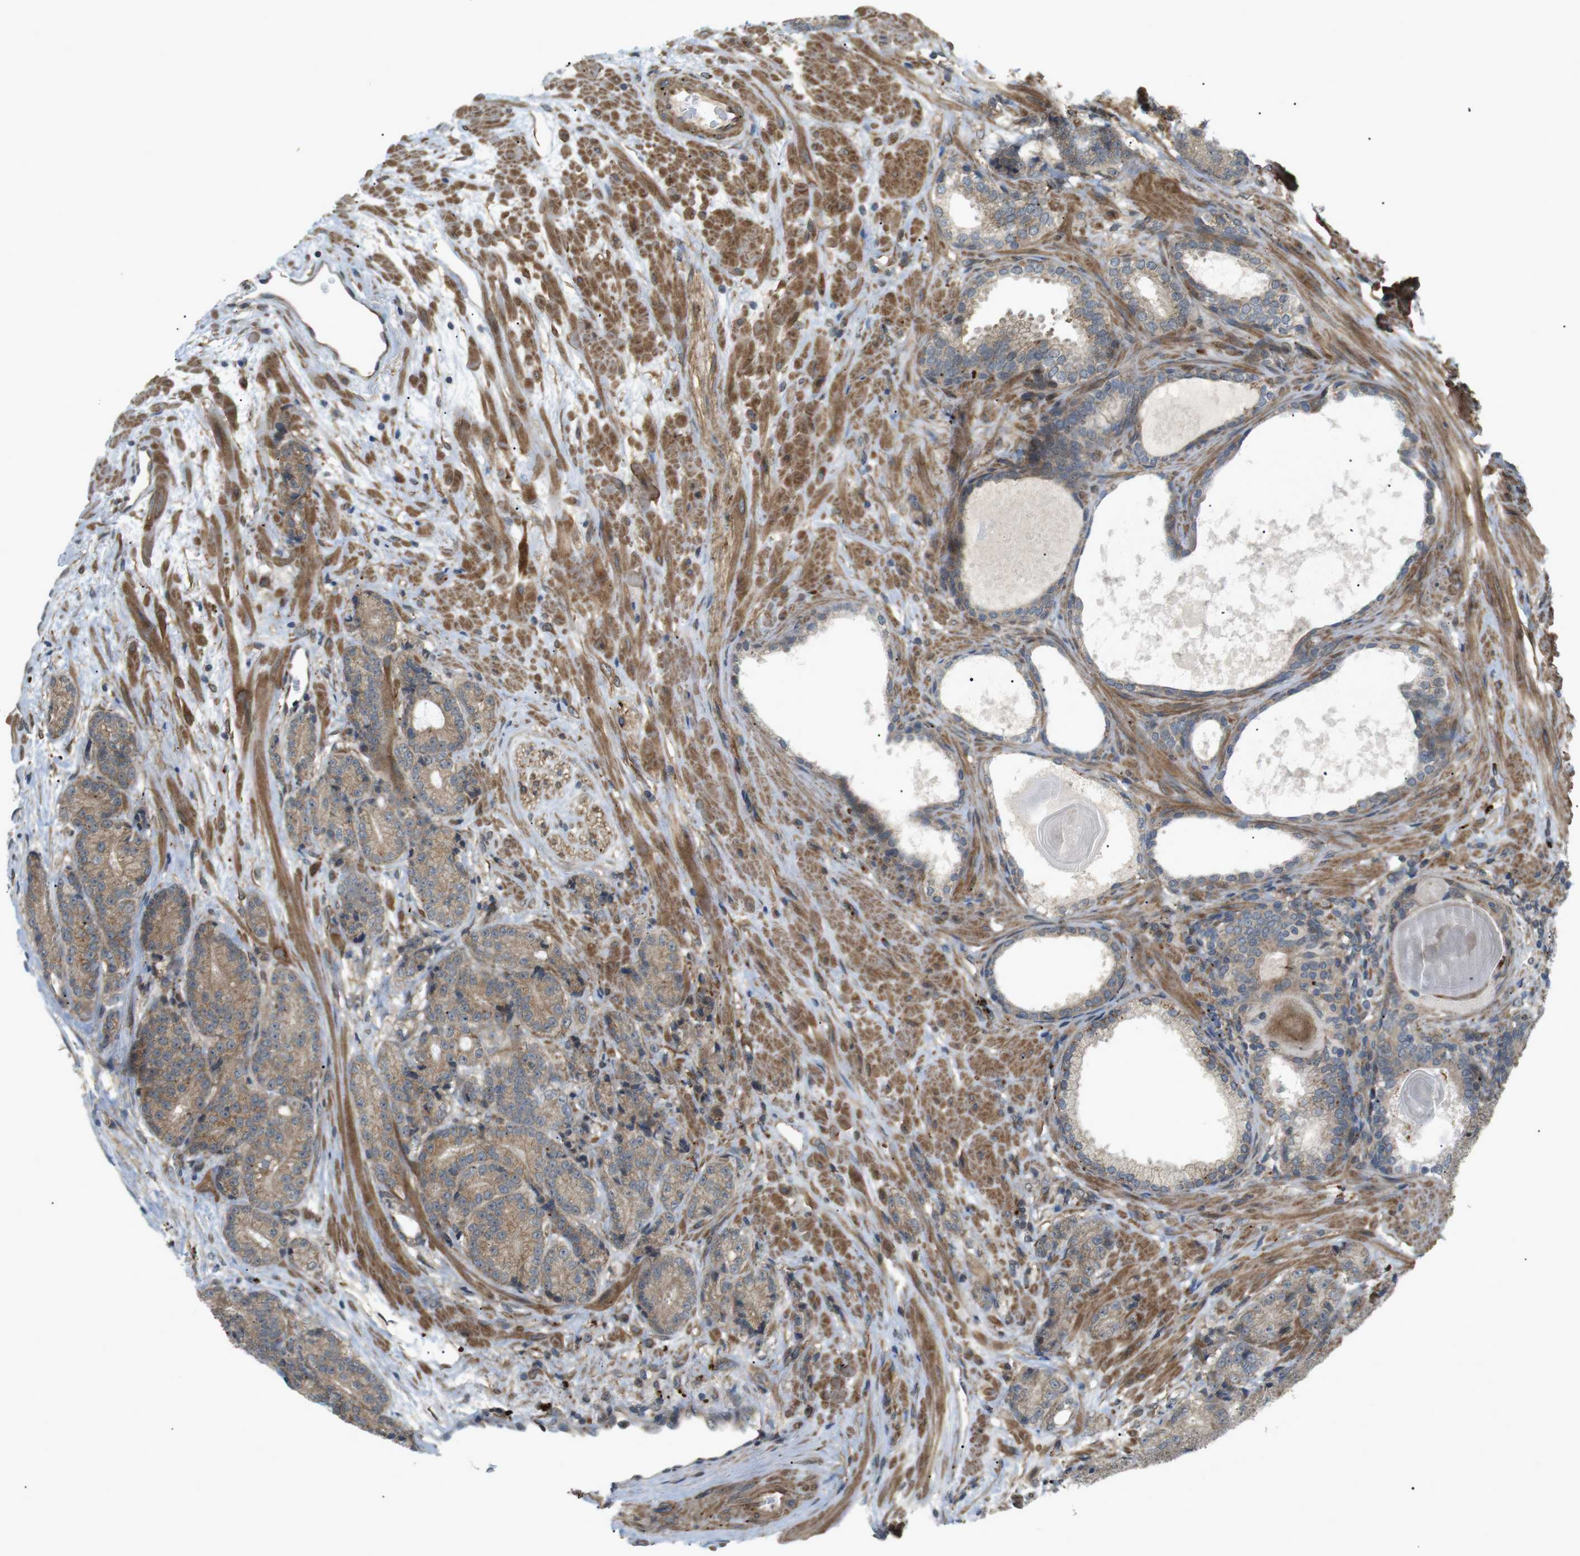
{"staining": {"intensity": "moderate", "quantity": ">75%", "location": "cytoplasmic/membranous"}, "tissue": "prostate cancer", "cell_type": "Tumor cells", "image_type": "cancer", "snomed": [{"axis": "morphology", "description": "Adenocarcinoma, High grade"}, {"axis": "topography", "description": "Prostate"}], "caption": "The histopathology image exhibits immunohistochemical staining of prostate cancer. There is moderate cytoplasmic/membranous positivity is present in about >75% of tumor cells. (DAB (3,3'-diaminobenzidine) IHC with brightfield microscopy, high magnification).", "gene": "KANK2", "patient": {"sex": "male", "age": 61}}